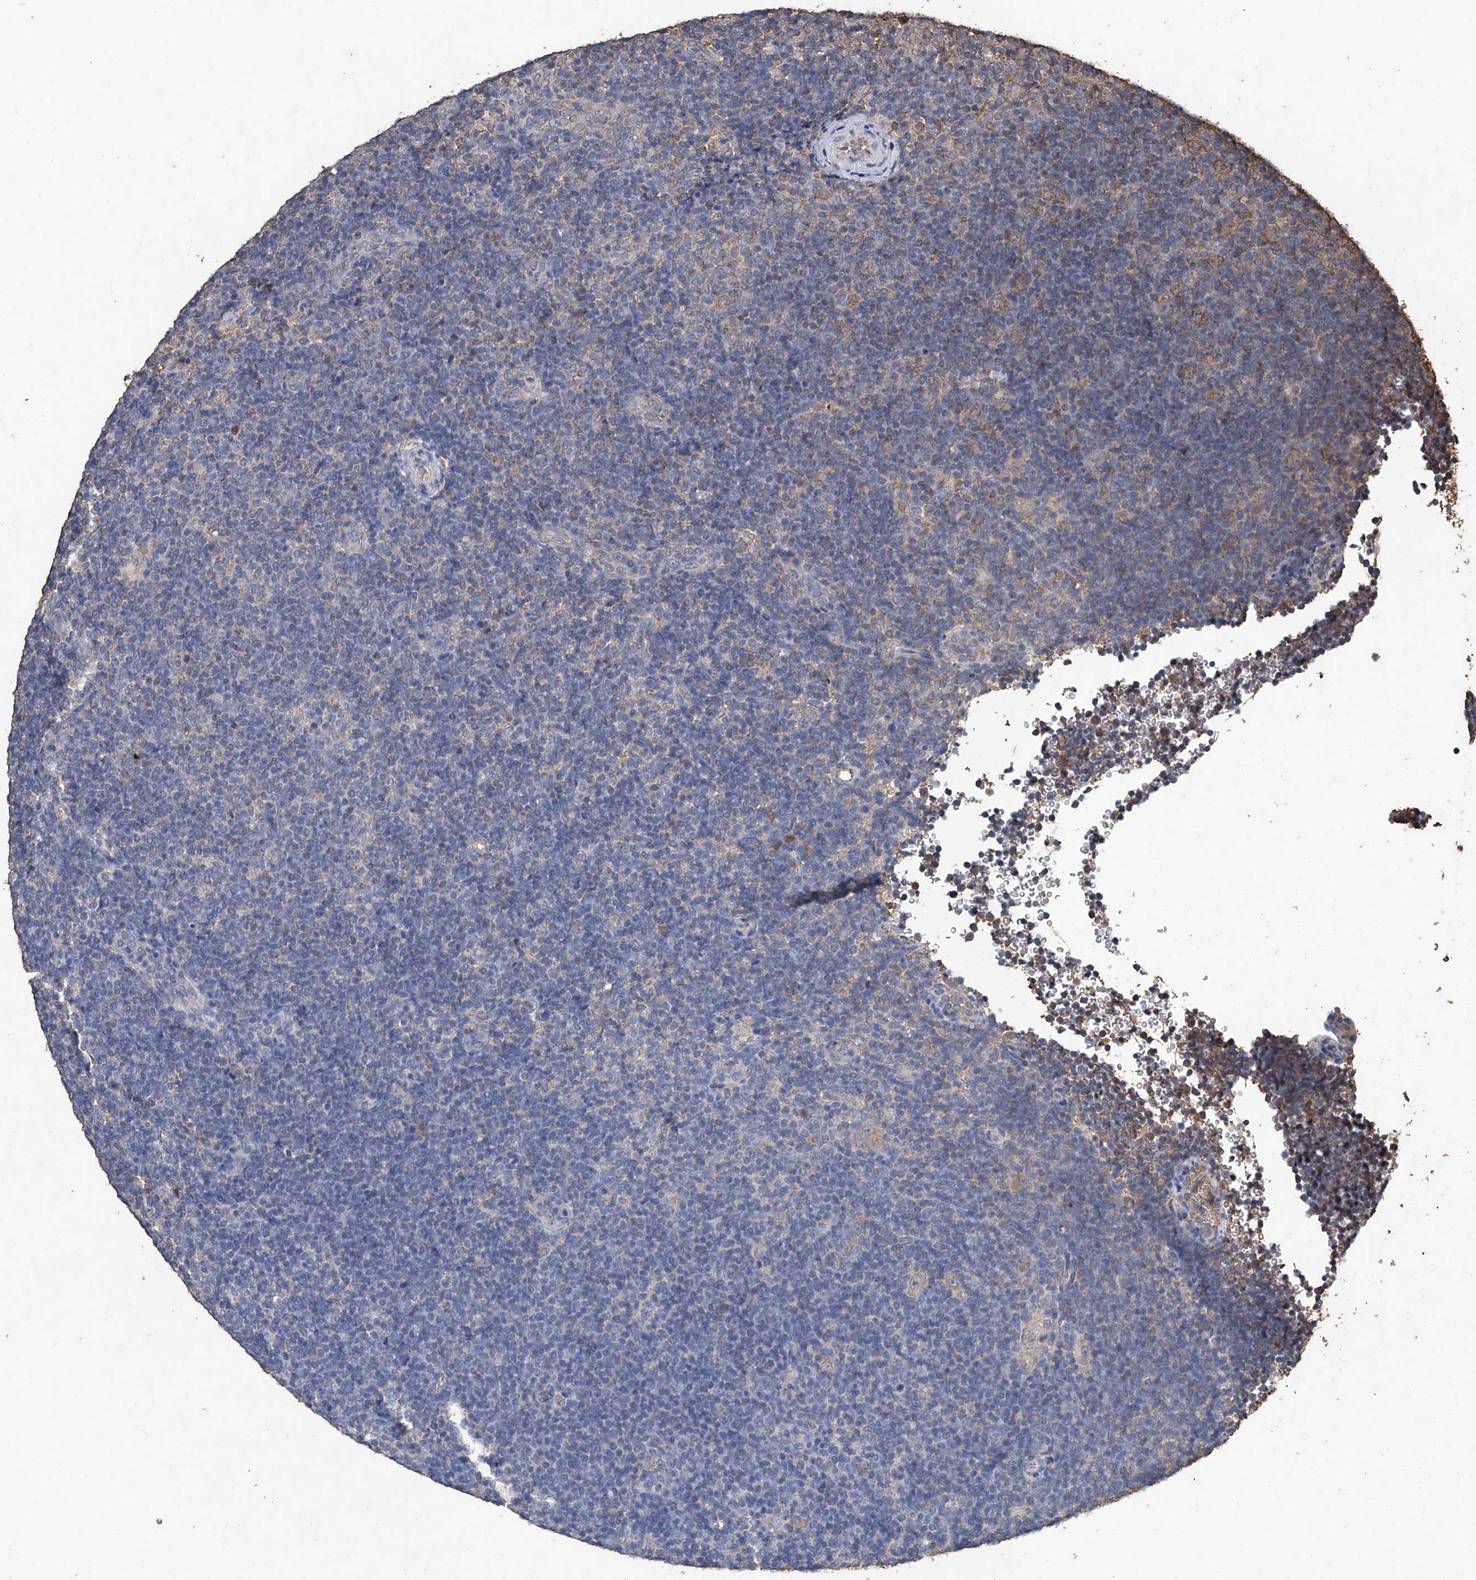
{"staining": {"intensity": "weak", "quantity": "25%-75%", "location": "cytoplasmic/membranous"}, "tissue": "lymphoma", "cell_type": "Tumor cells", "image_type": "cancer", "snomed": [{"axis": "morphology", "description": "Hodgkin's disease, NOS"}, {"axis": "topography", "description": "Lymph node"}], "caption": "Immunohistochemistry (IHC) (DAB (3,3'-diaminobenzidine)) staining of human lymphoma displays weak cytoplasmic/membranous protein staining in about 25%-75% of tumor cells.", "gene": "STARD7", "patient": {"sex": "female", "age": 57}}